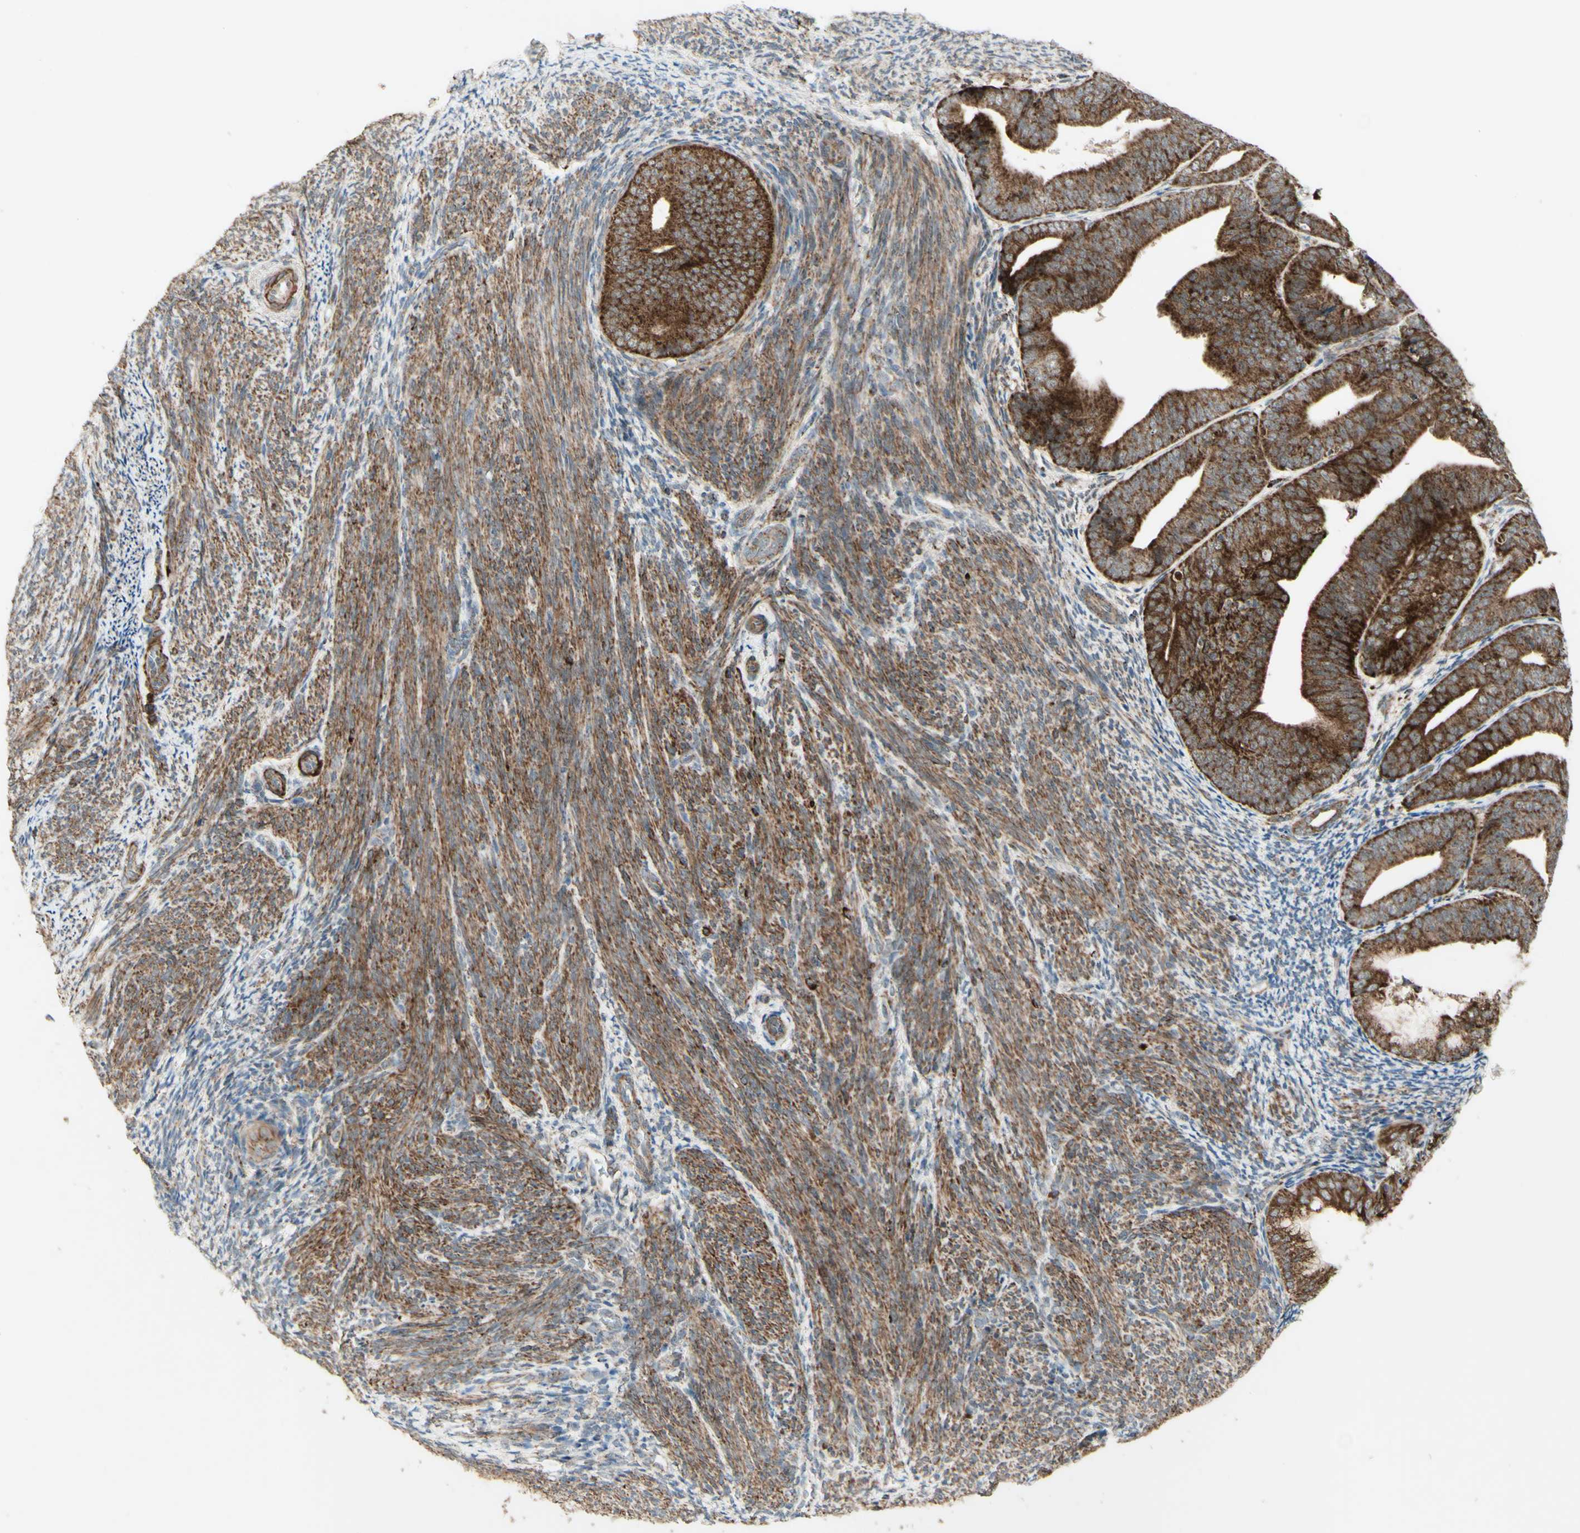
{"staining": {"intensity": "strong", "quantity": ">75%", "location": "cytoplasmic/membranous"}, "tissue": "endometrial cancer", "cell_type": "Tumor cells", "image_type": "cancer", "snomed": [{"axis": "morphology", "description": "Adenocarcinoma, NOS"}, {"axis": "topography", "description": "Endometrium"}], "caption": "There is high levels of strong cytoplasmic/membranous positivity in tumor cells of adenocarcinoma (endometrial), as demonstrated by immunohistochemical staining (brown color).", "gene": "DHRS3", "patient": {"sex": "female", "age": 63}}